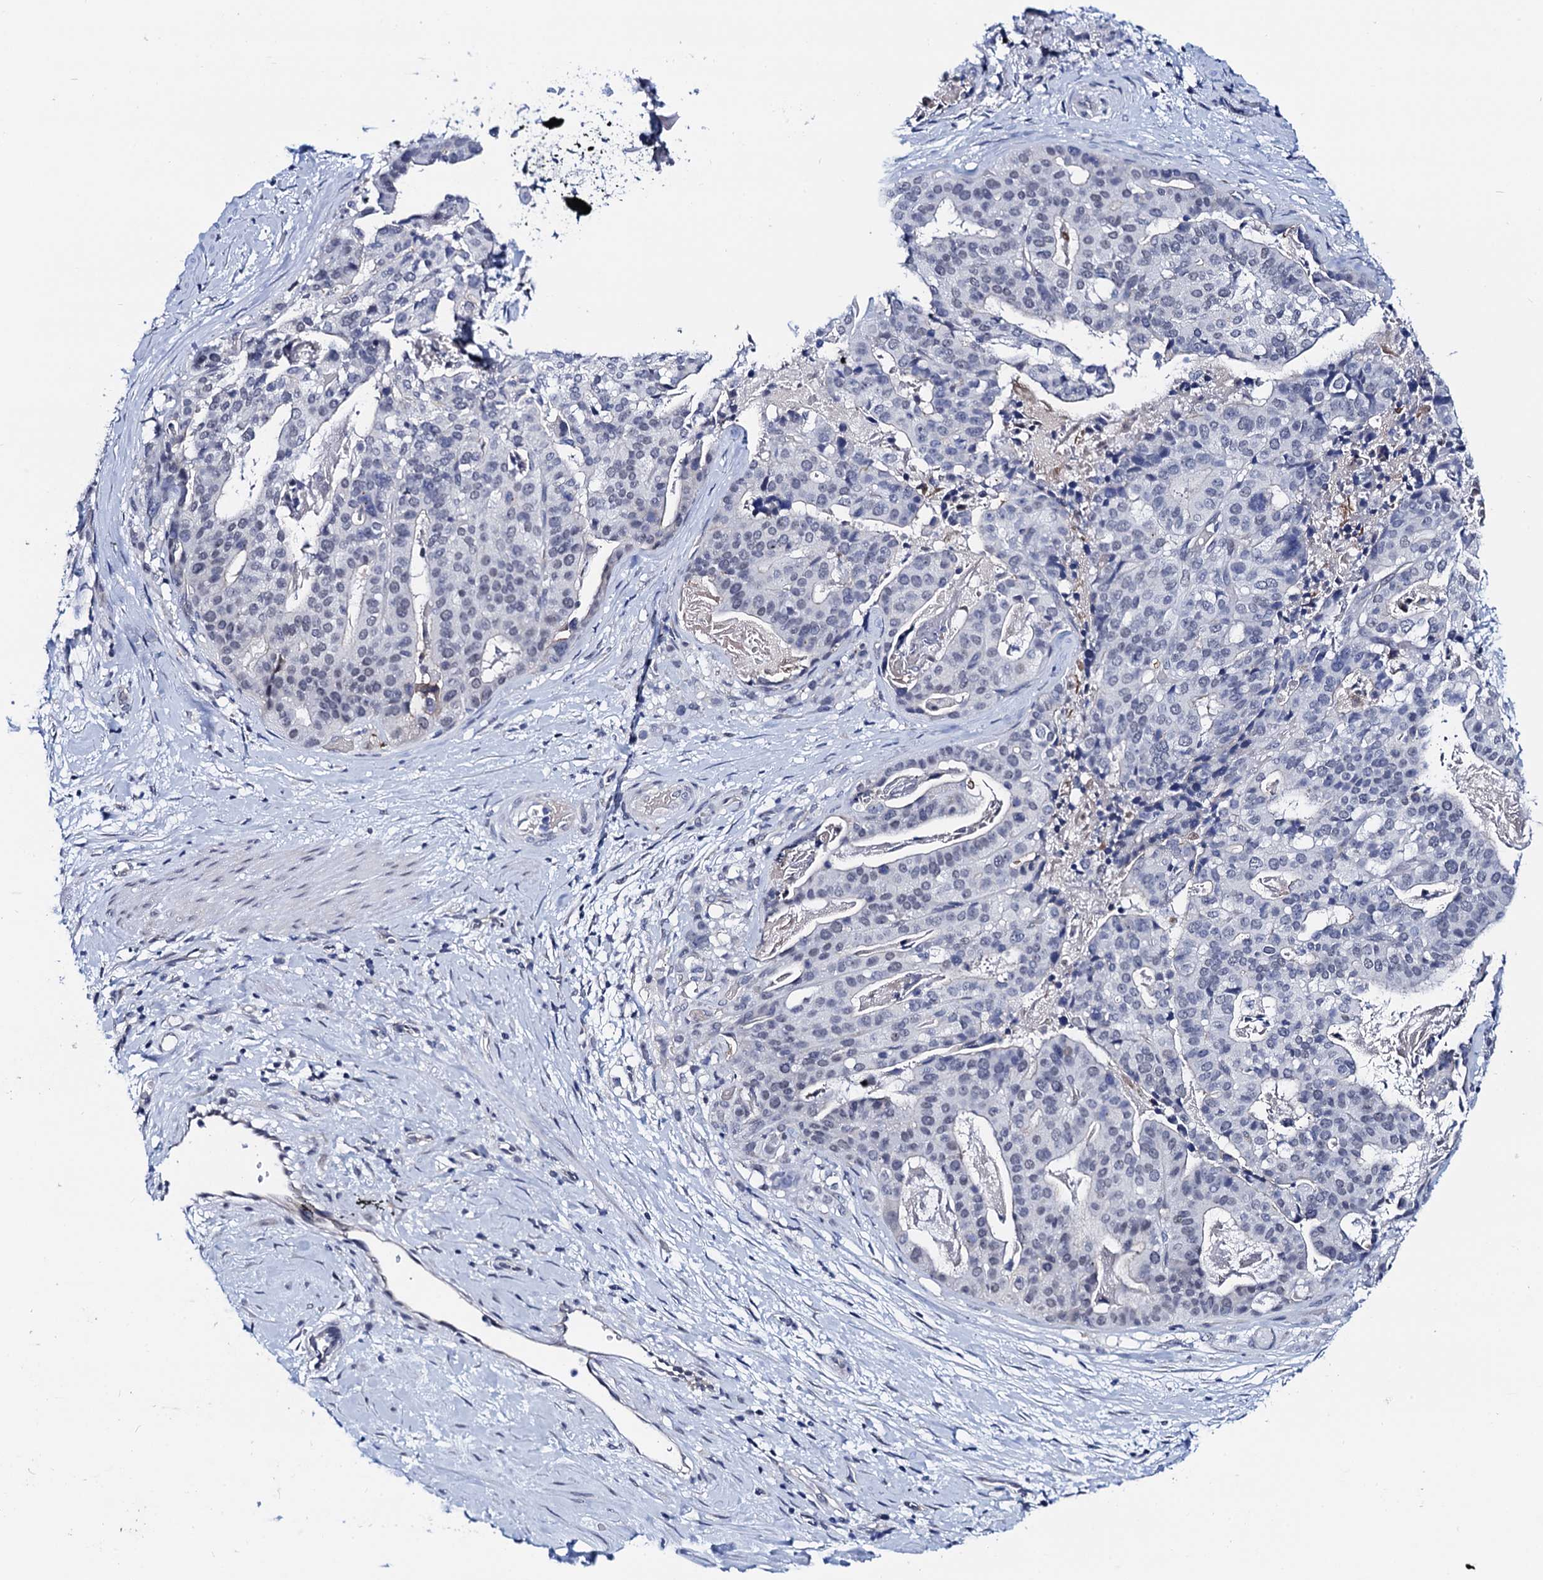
{"staining": {"intensity": "negative", "quantity": "none", "location": "none"}, "tissue": "stomach cancer", "cell_type": "Tumor cells", "image_type": "cancer", "snomed": [{"axis": "morphology", "description": "Adenocarcinoma, NOS"}, {"axis": "topography", "description": "Stomach"}], "caption": "Human stomach adenocarcinoma stained for a protein using IHC exhibits no positivity in tumor cells.", "gene": "C16orf87", "patient": {"sex": "male", "age": 48}}